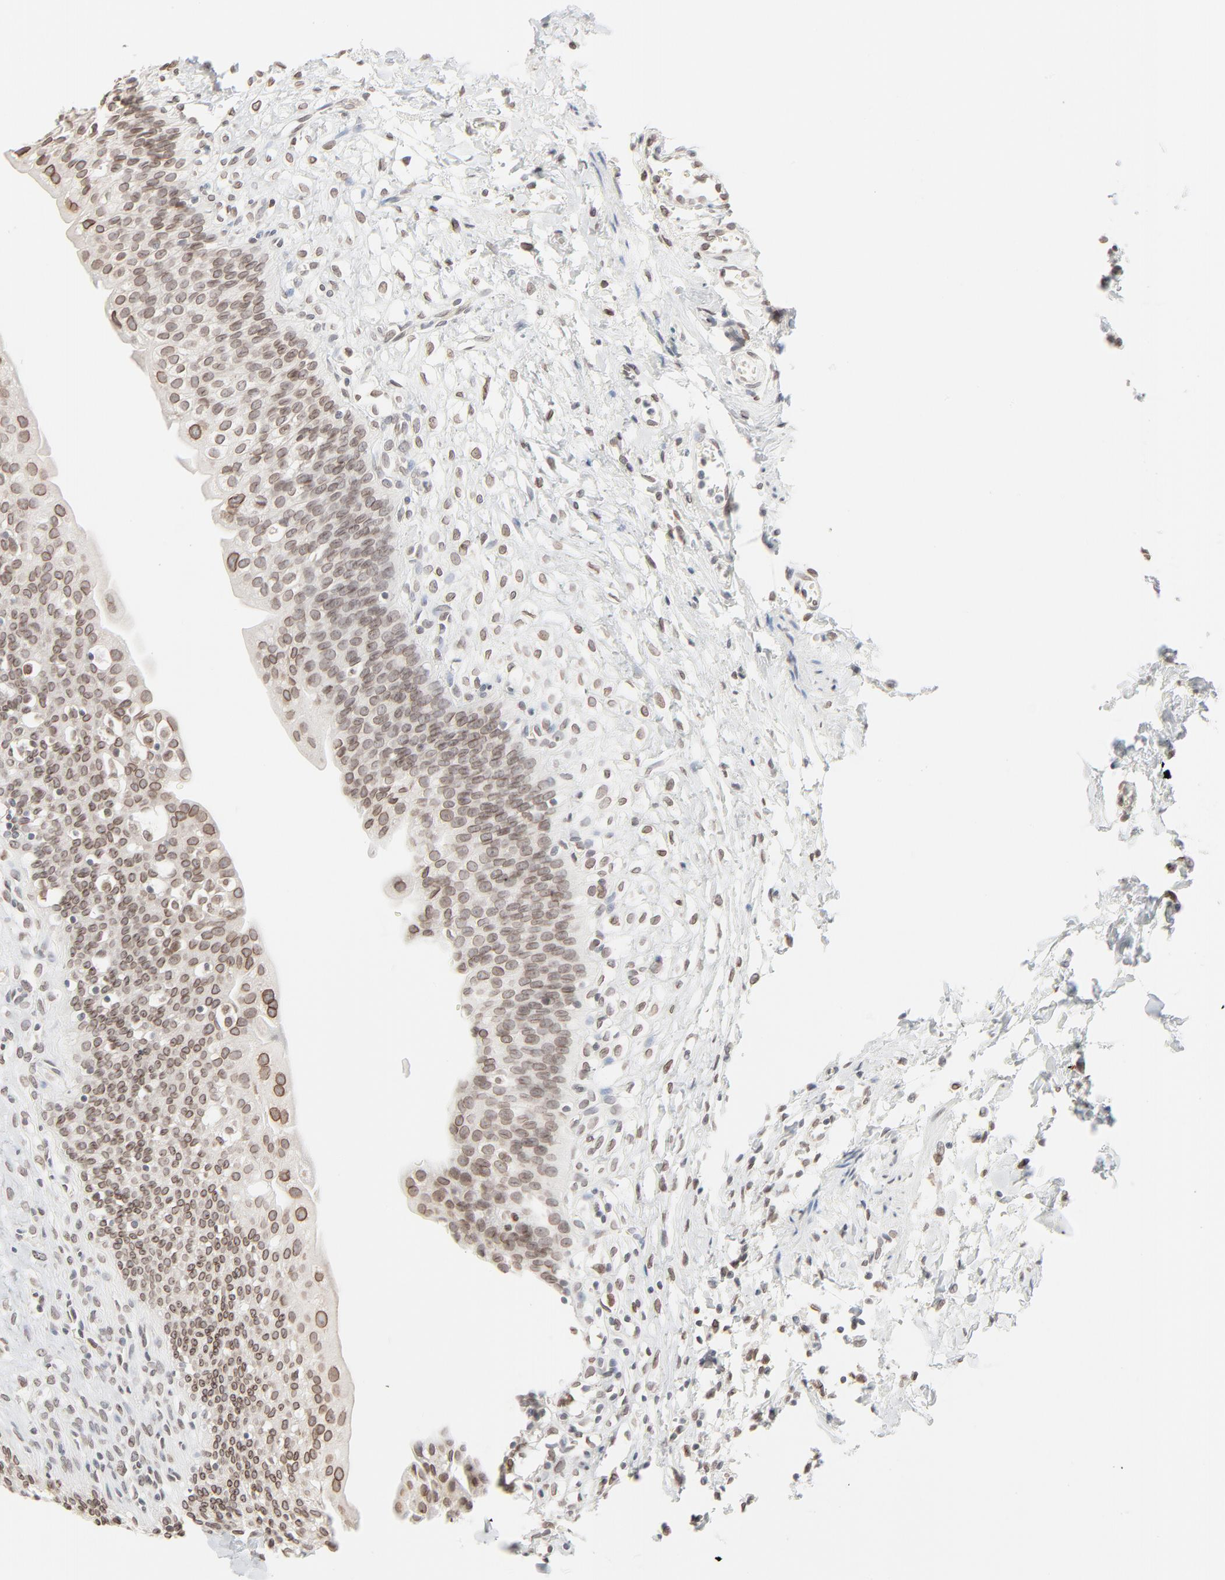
{"staining": {"intensity": "moderate", "quantity": ">75%", "location": "cytoplasmic/membranous,nuclear"}, "tissue": "urinary bladder", "cell_type": "Urothelial cells", "image_type": "normal", "snomed": [{"axis": "morphology", "description": "Normal tissue, NOS"}, {"axis": "topography", "description": "Urinary bladder"}], "caption": "A micrograph showing moderate cytoplasmic/membranous,nuclear positivity in approximately >75% of urothelial cells in unremarkable urinary bladder, as visualized by brown immunohistochemical staining.", "gene": "MAD1L1", "patient": {"sex": "female", "age": 80}}